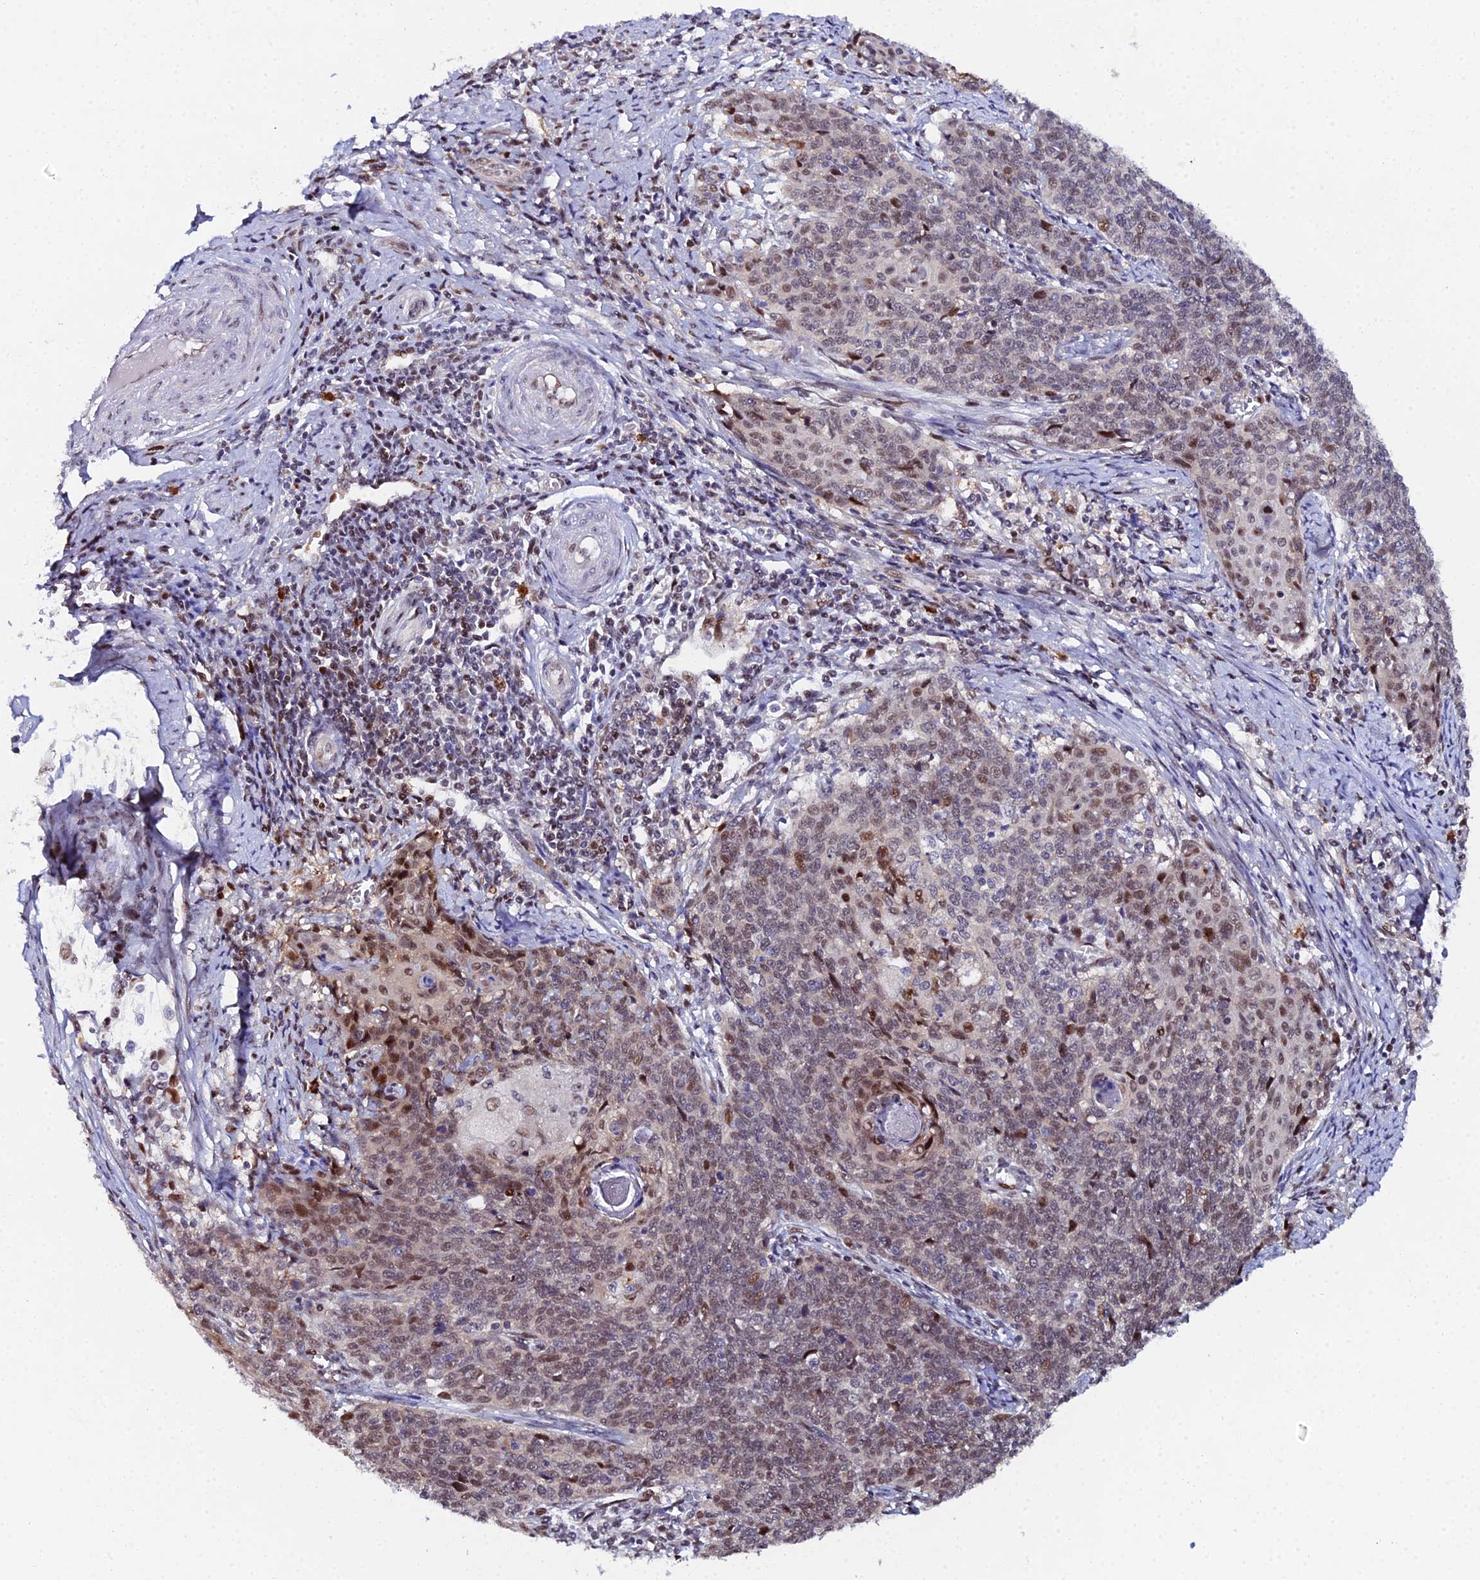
{"staining": {"intensity": "moderate", "quantity": "25%-75%", "location": "nuclear"}, "tissue": "cervical cancer", "cell_type": "Tumor cells", "image_type": "cancer", "snomed": [{"axis": "morphology", "description": "Squamous cell carcinoma, NOS"}, {"axis": "topography", "description": "Cervix"}], "caption": "IHC of human cervical squamous cell carcinoma shows medium levels of moderate nuclear expression in approximately 25%-75% of tumor cells.", "gene": "TIFA", "patient": {"sex": "female", "age": 39}}